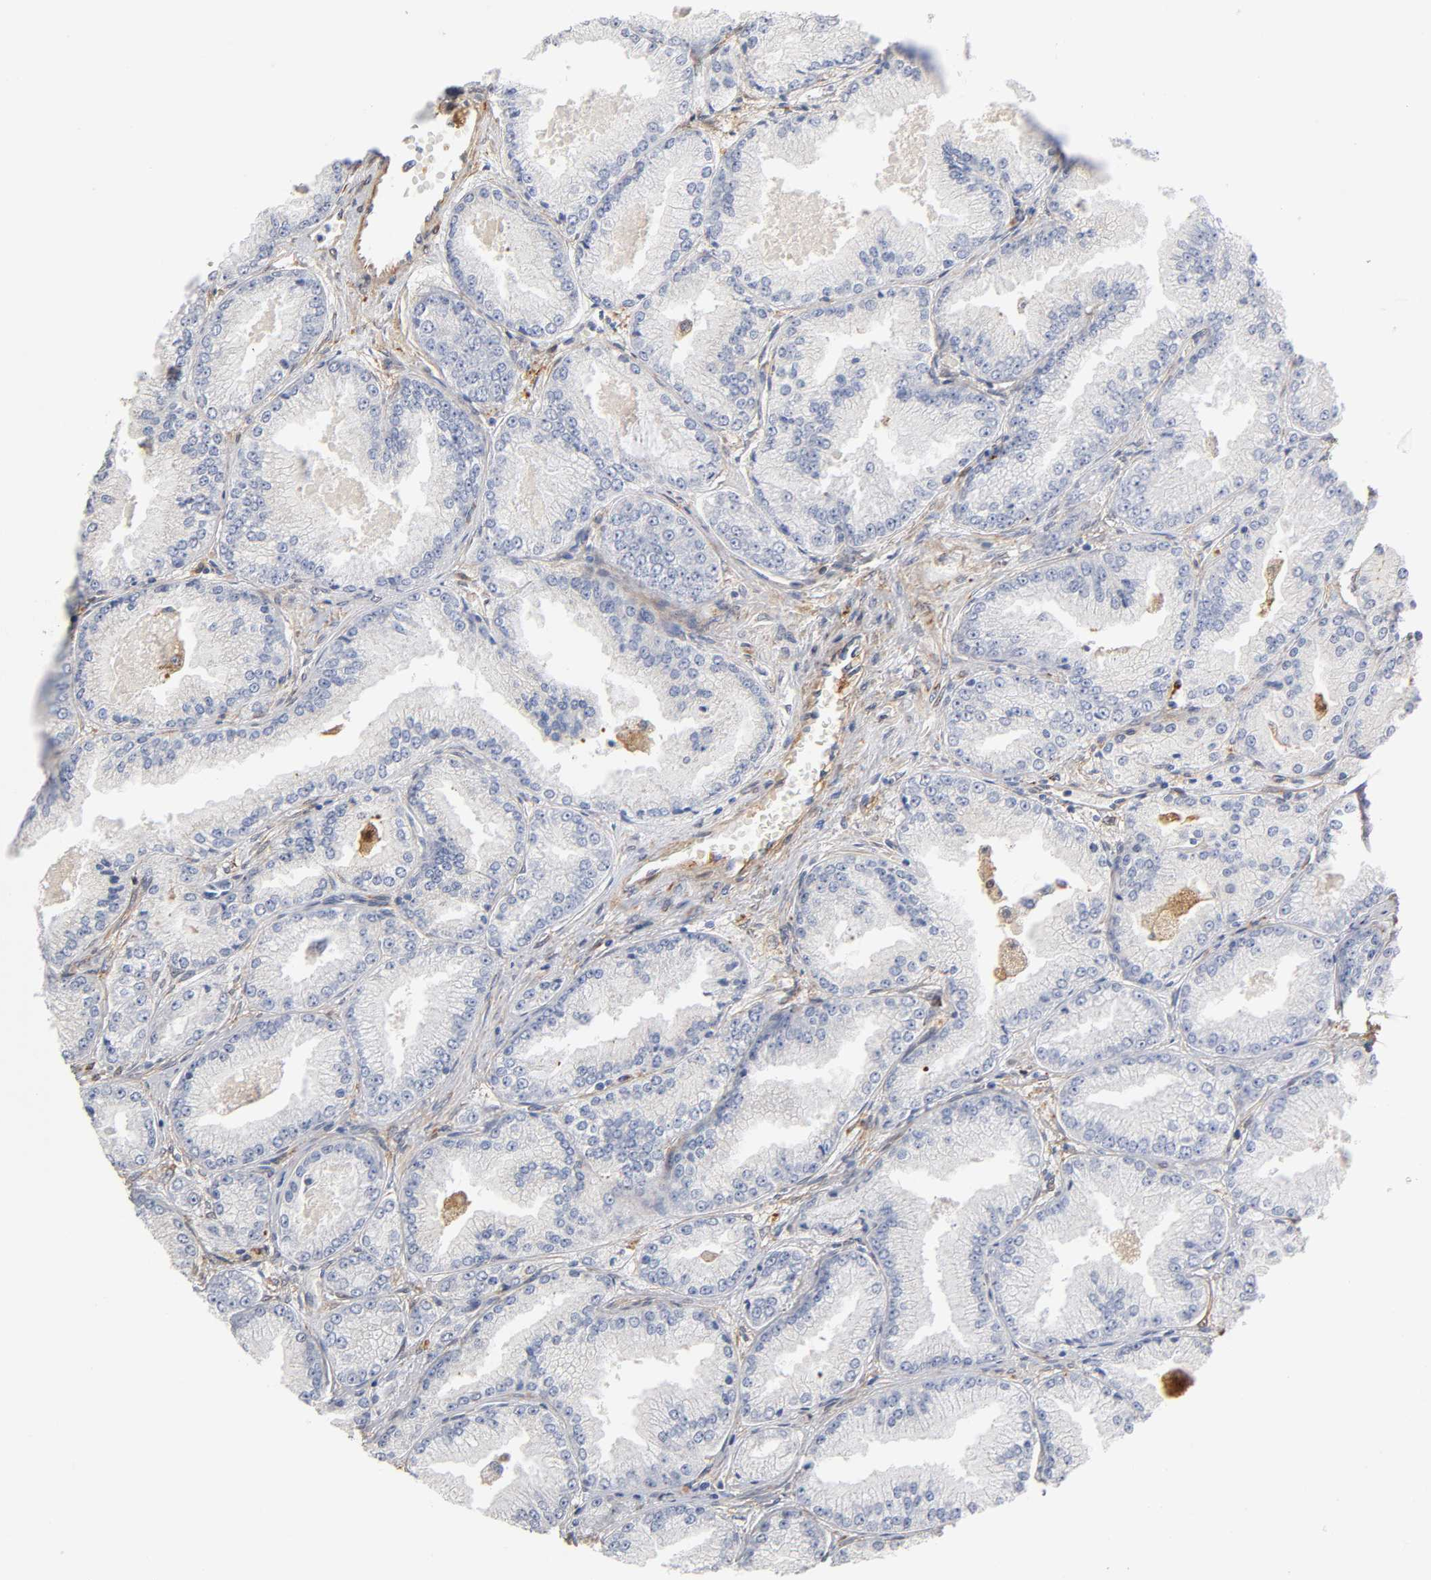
{"staining": {"intensity": "negative", "quantity": "none", "location": "none"}, "tissue": "prostate cancer", "cell_type": "Tumor cells", "image_type": "cancer", "snomed": [{"axis": "morphology", "description": "Adenocarcinoma, High grade"}, {"axis": "topography", "description": "Prostate"}], "caption": "An IHC micrograph of prostate cancer (adenocarcinoma (high-grade)) is shown. There is no staining in tumor cells of prostate cancer (adenocarcinoma (high-grade)). Brightfield microscopy of IHC stained with DAB (brown) and hematoxylin (blue), captured at high magnification.", "gene": "ISG15", "patient": {"sex": "male", "age": 61}}